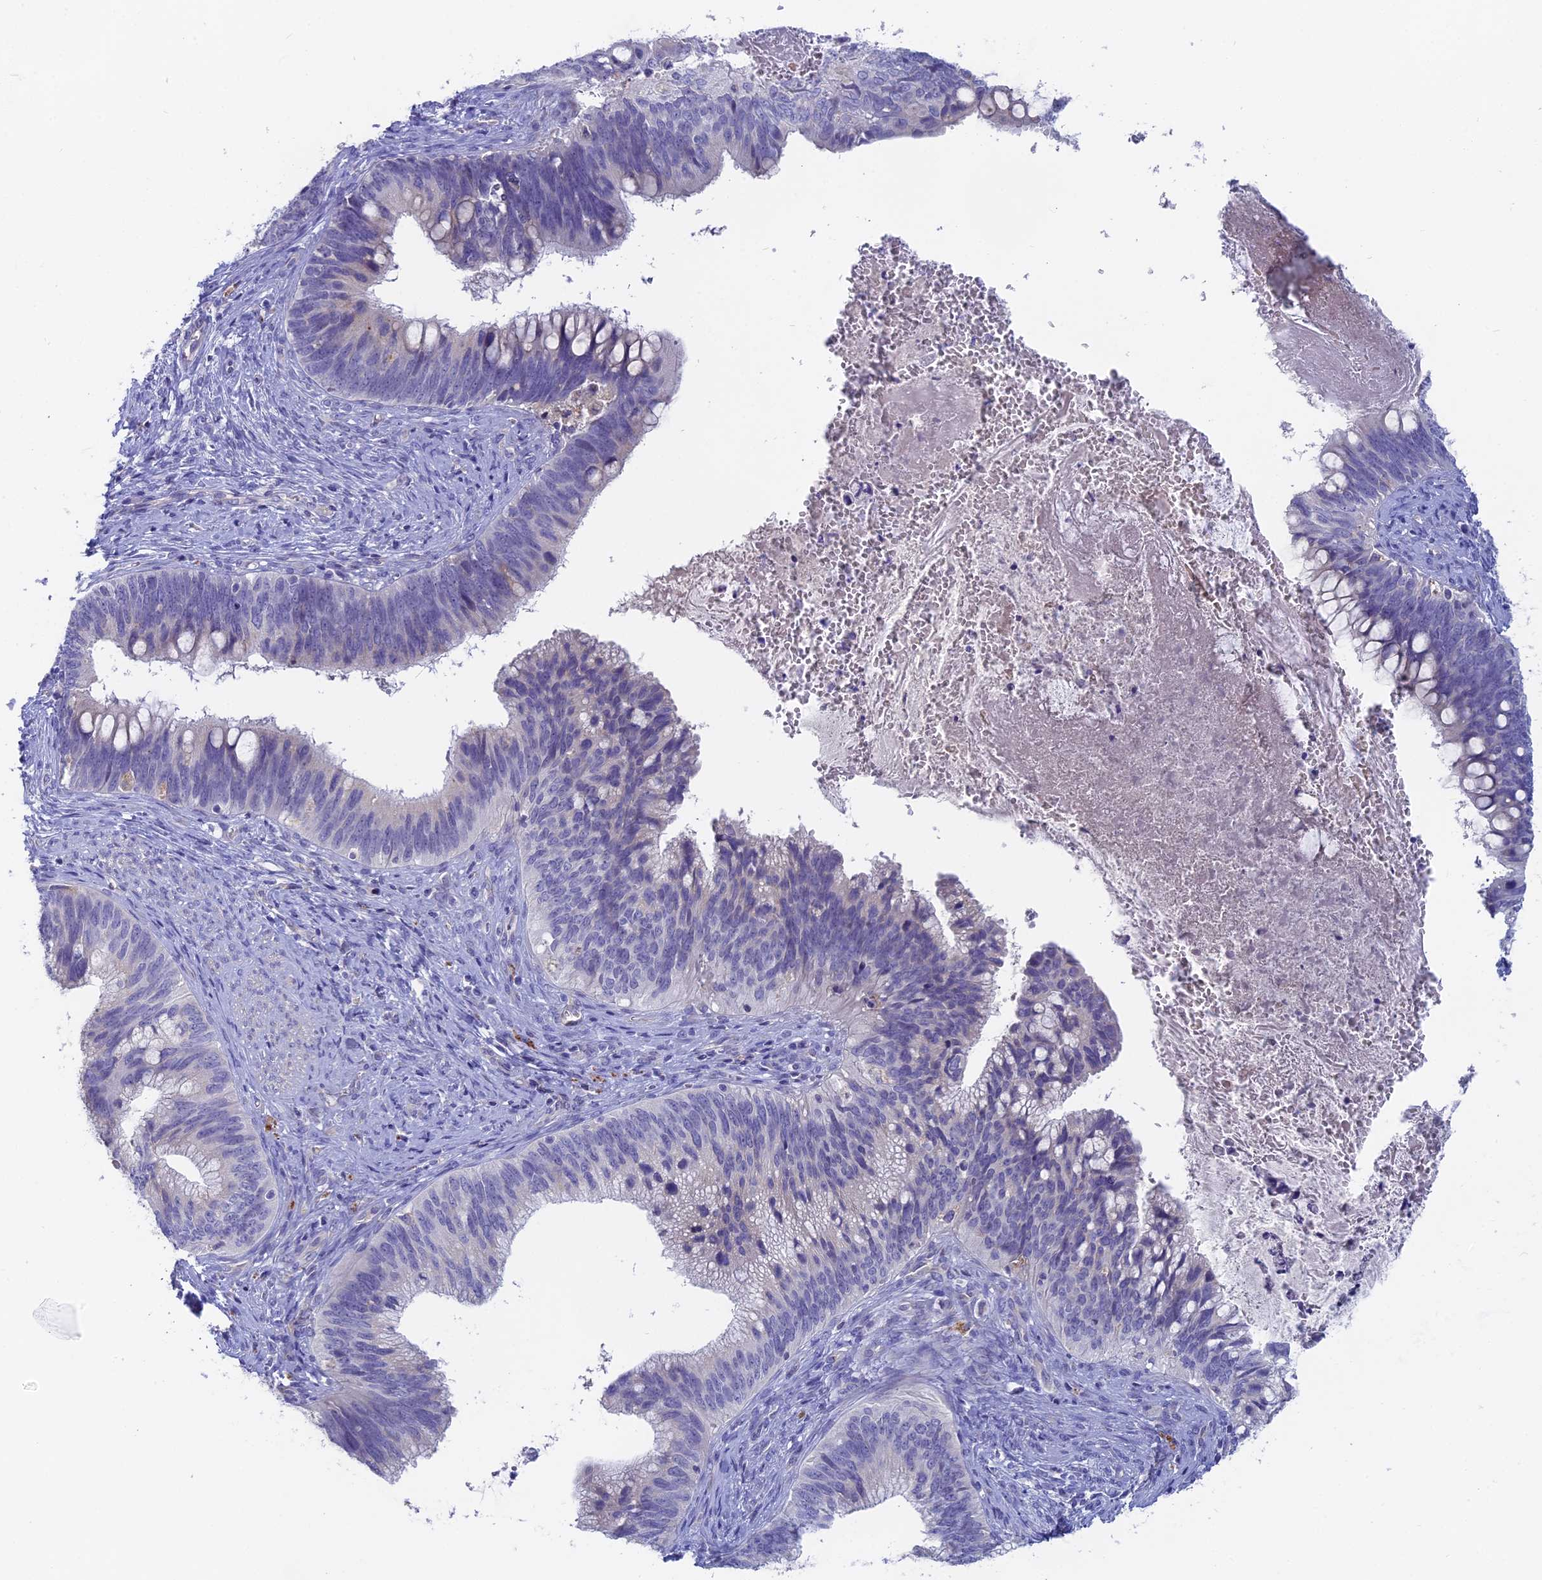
{"staining": {"intensity": "negative", "quantity": "none", "location": "none"}, "tissue": "cervical cancer", "cell_type": "Tumor cells", "image_type": "cancer", "snomed": [{"axis": "morphology", "description": "Adenocarcinoma, NOS"}, {"axis": "topography", "description": "Cervix"}], "caption": "Immunohistochemistry (IHC) histopathology image of neoplastic tissue: human cervical cancer (adenocarcinoma) stained with DAB demonstrates no significant protein expression in tumor cells. (Brightfield microscopy of DAB immunohistochemistry (IHC) at high magnification).", "gene": "GLB1L", "patient": {"sex": "female", "age": 42}}